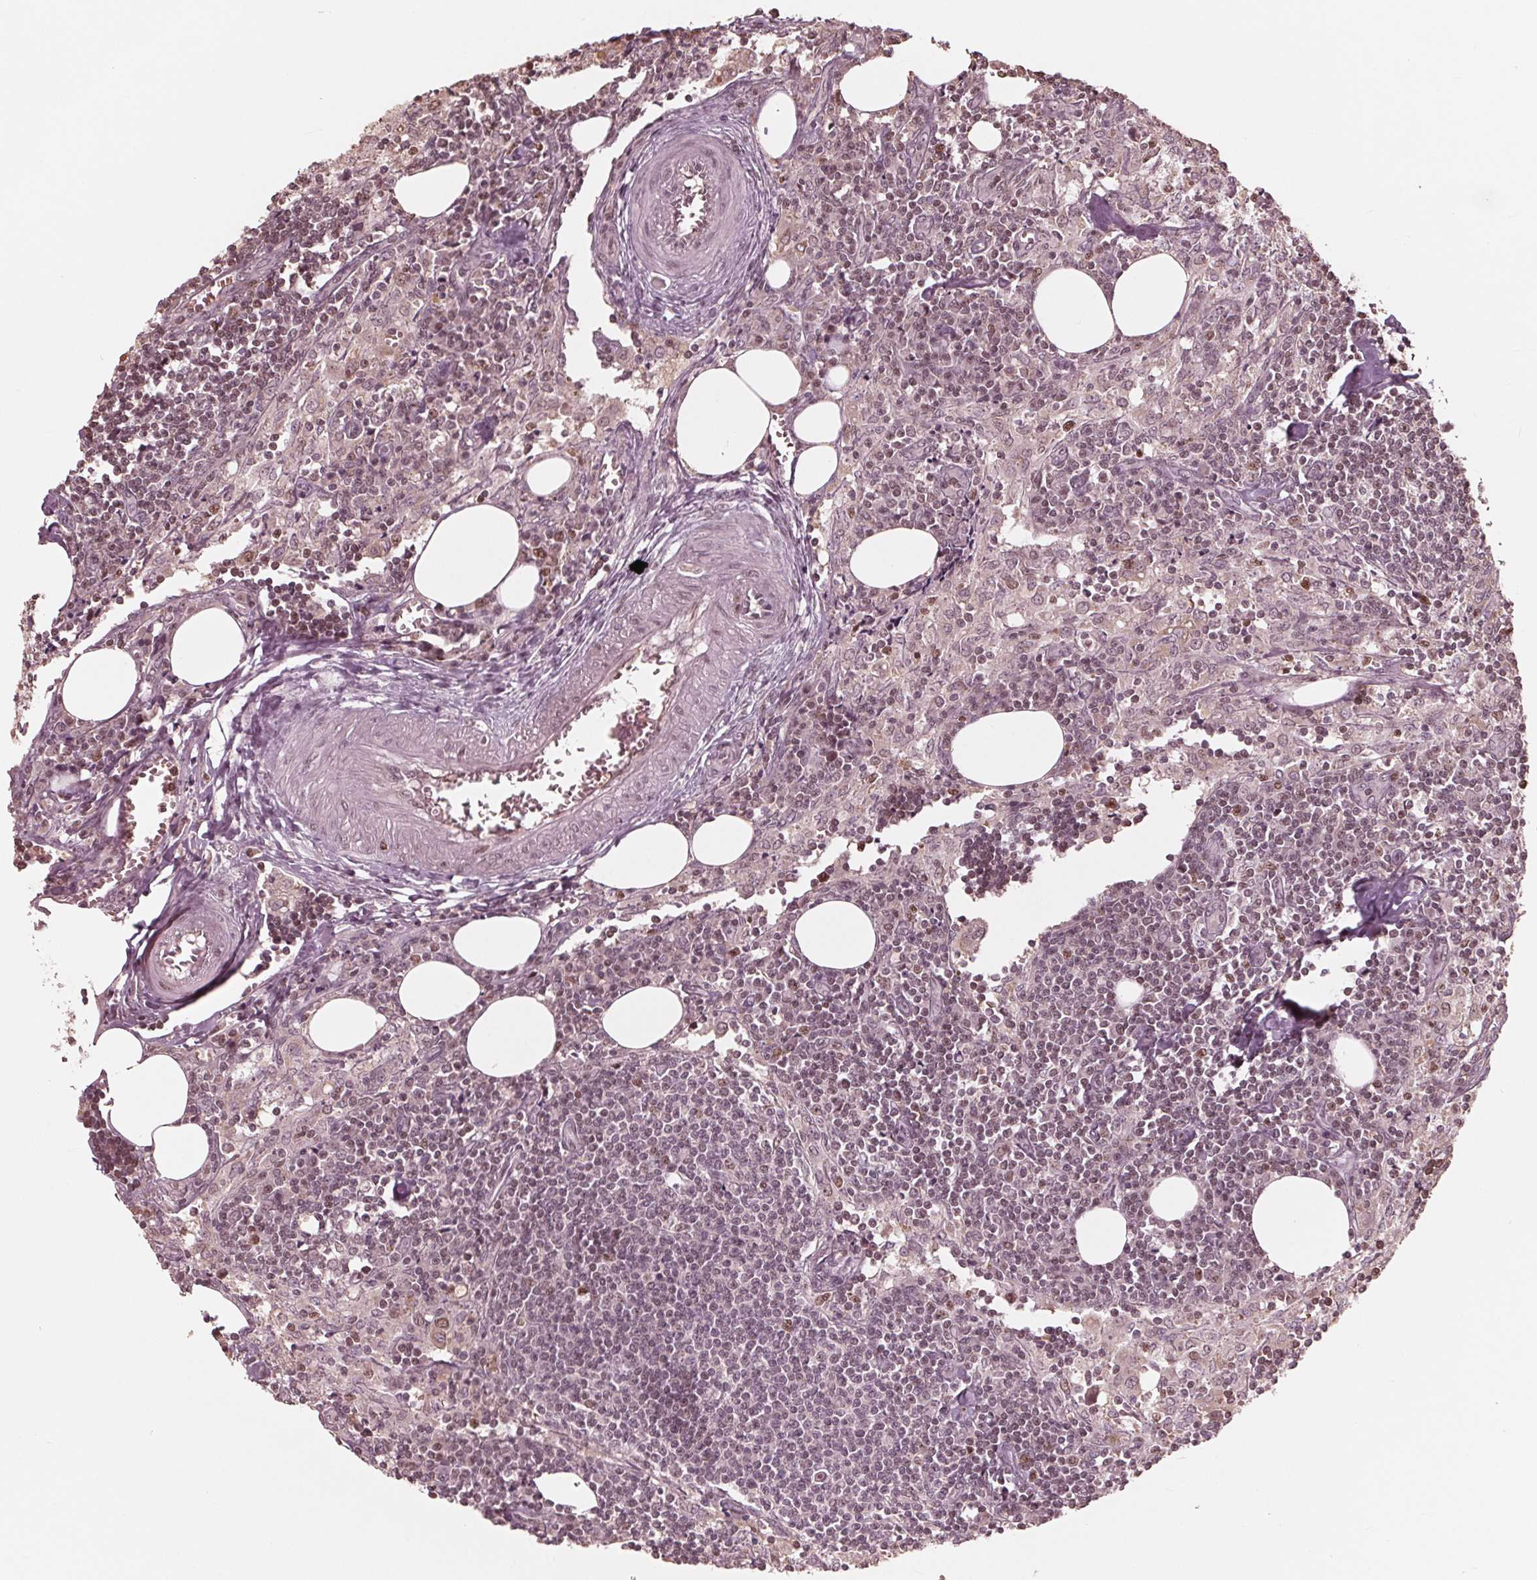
{"staining": {"intensity": "moderate", "quantity": "25%-75%", "location": "nuclear"}, "tissue": "lymph node", "cell_type": "Germinal center cells", "image_type": "normal", "snomed": [{"axis": "morphology", "description": "Normal tissue, NOS"}, {"axis": "topography", "description": "Lymph node"}], "caption": "Lymph node stained for a protein (brown) exhibits moderate nuclear positive expression in approximately 25%-75% of germinal center cells.", "gene": "HIRIP3", "patient": {"sex": "male", "age": 55}}